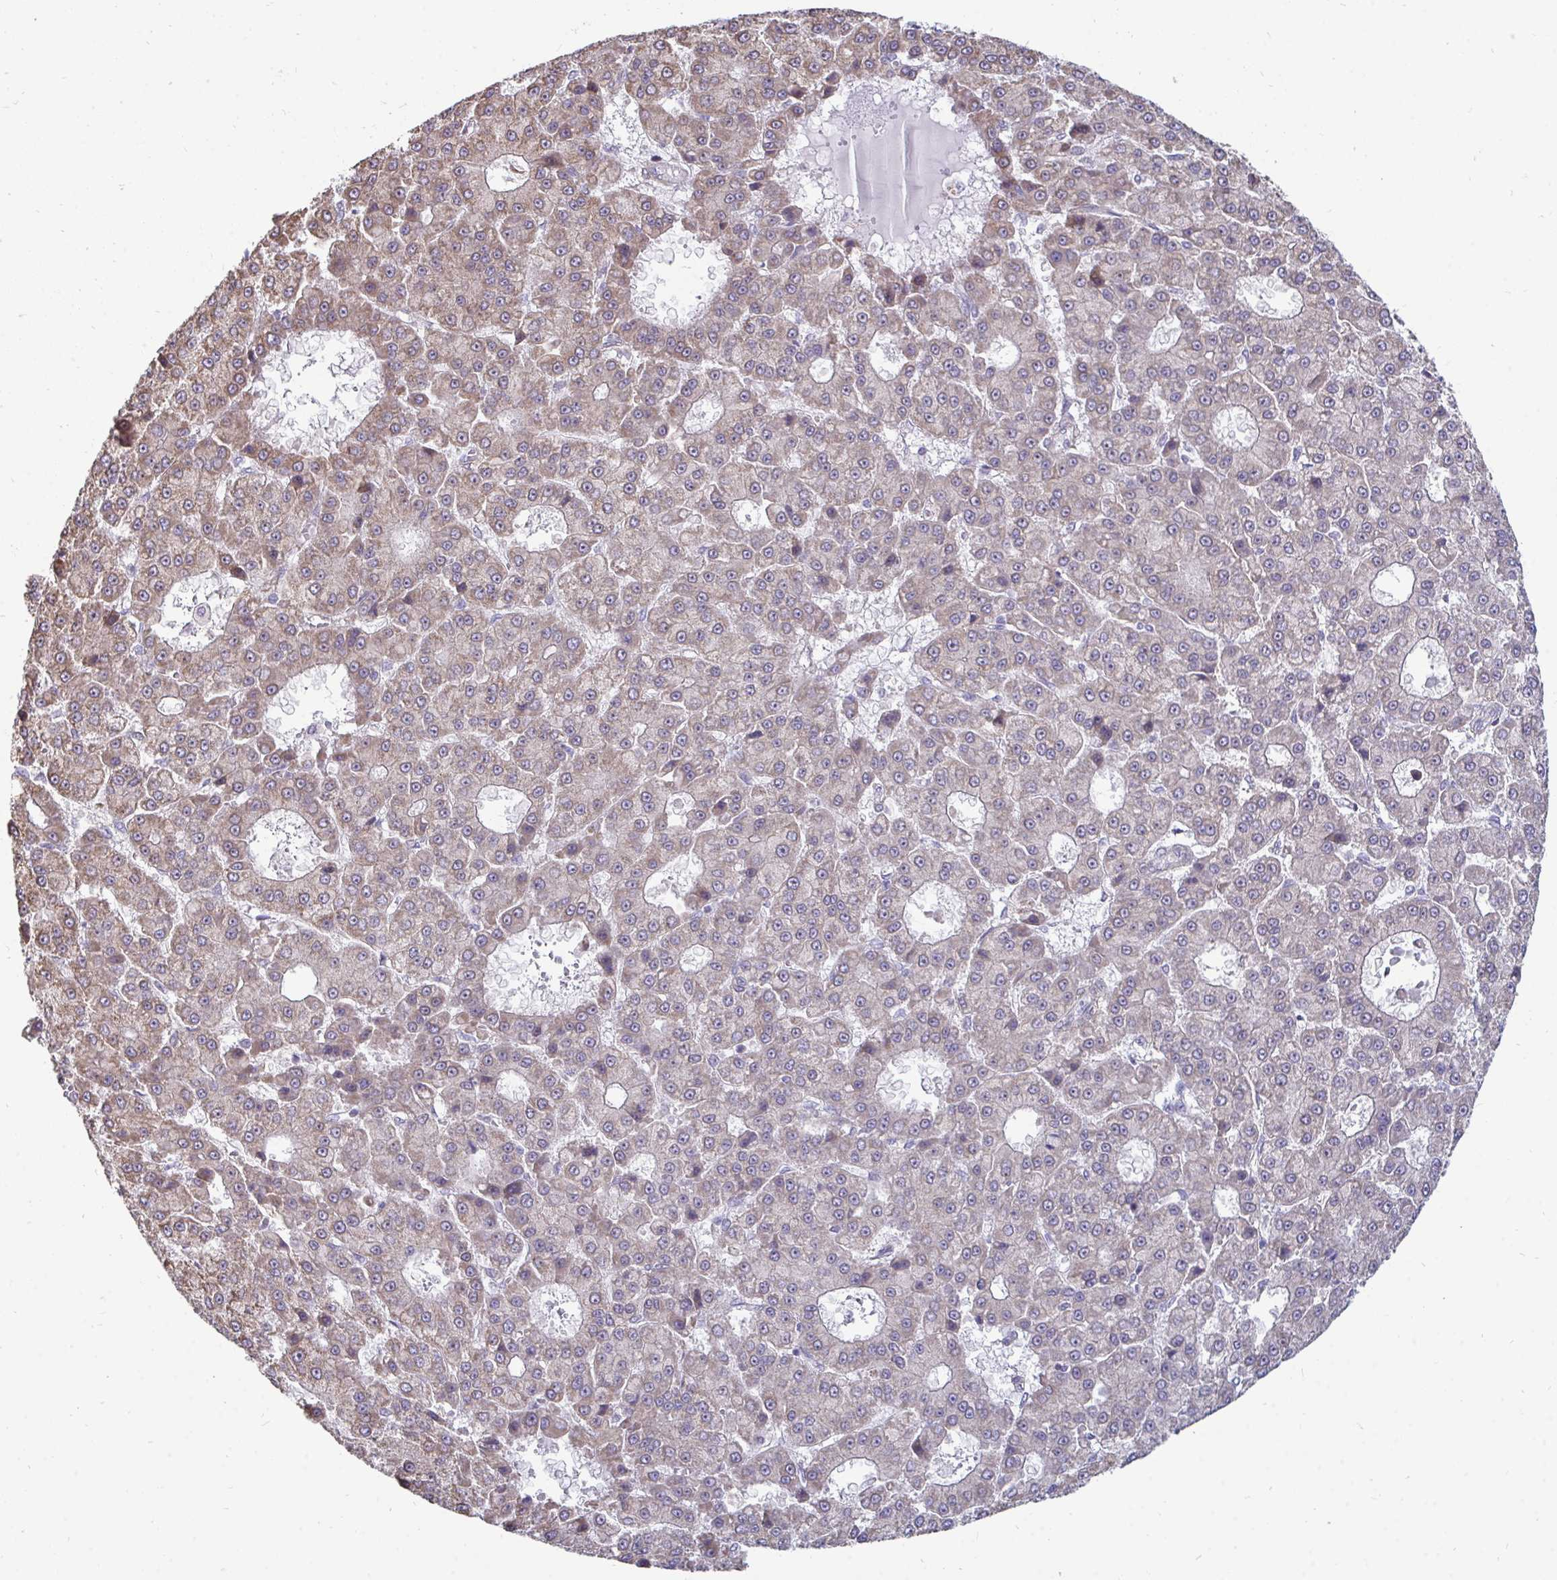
{"staining": {"intensity": "weak", "quantity": "25%-75%", "location": "cytoplasmic/membranous"}, "tissue": "liver cancer", "cell_type": "Tumor cells", "image_type": "cancer", "snomed": [{"axis": "morphology", "description": "Carcinoma, Hepatocellular, NOS"}, {"axis": "topography", "description": "Liver"}], "caption": "Hepatocellular carcinoma (liver) tissue displays weak cytoplasmic/membranous positivity in approximately 25%-75% of tumor cells Immunohistochemistry (ihc) stains the protein of interest in brown and the nuclei are stained blue.", "gene": "DNAJA2", "patient": {"sex": "male", "age": 70}}